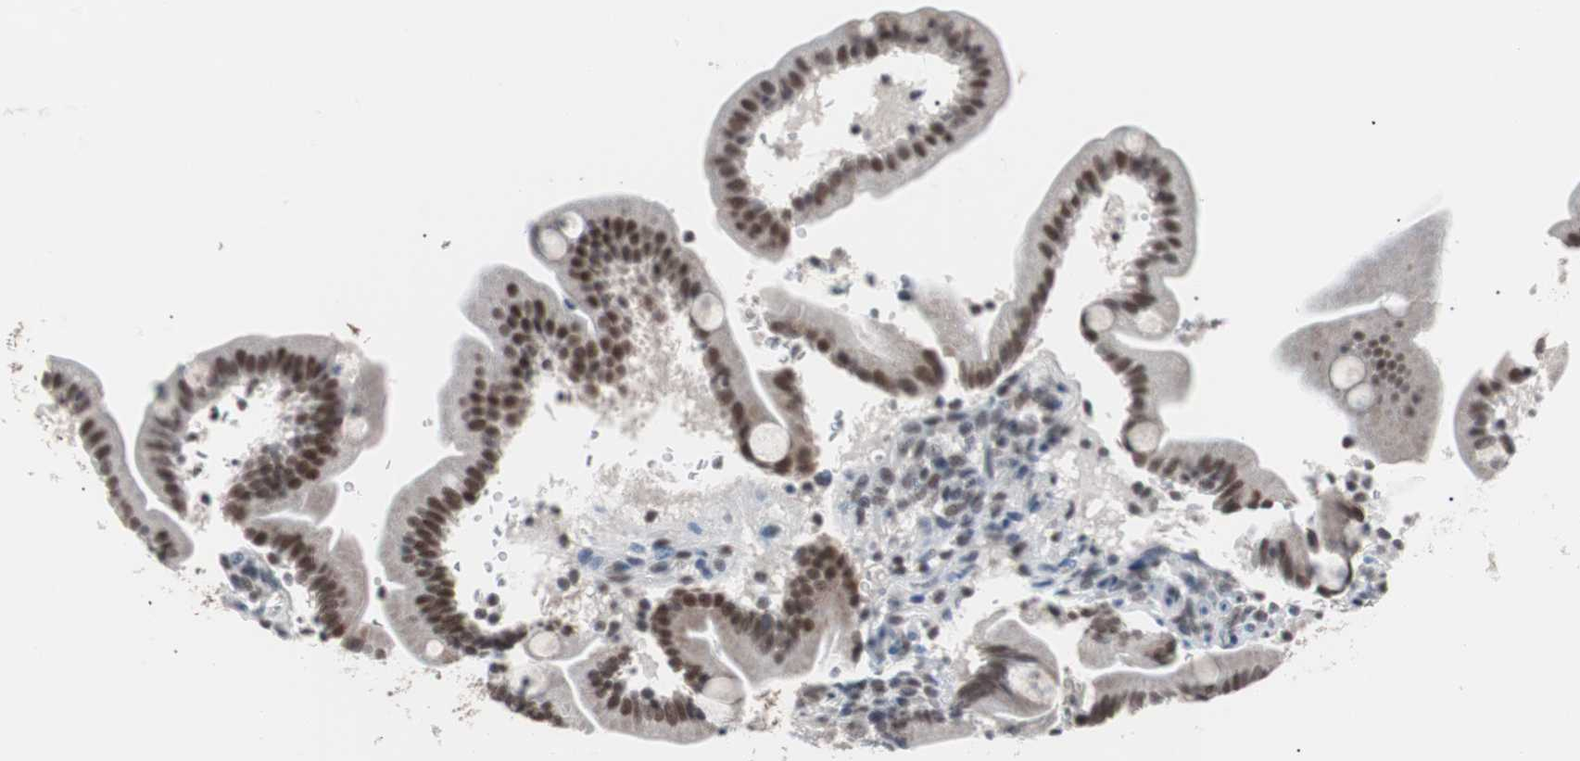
{"staining": {"intensity": "moderate", "quantity": ">75%", "location": "nuclear"}, "tissue": "duodenum", "cell_type": "Glandular cells", "image_type": "normal", "snomed": [{"axis": "morphology", "description": "Normal tissue, NOS"}, {"axis": "topography", "description": "Duodenum"}], "caption": "IHC micrograph of unremarkable duodenum stained for a protein (brown), which demonstrates medium levels of moderate nuclear expression in approximately >75% of glandular cells.", "gene": "LIG3", "patient": {"sex": "male", "age": 54}}